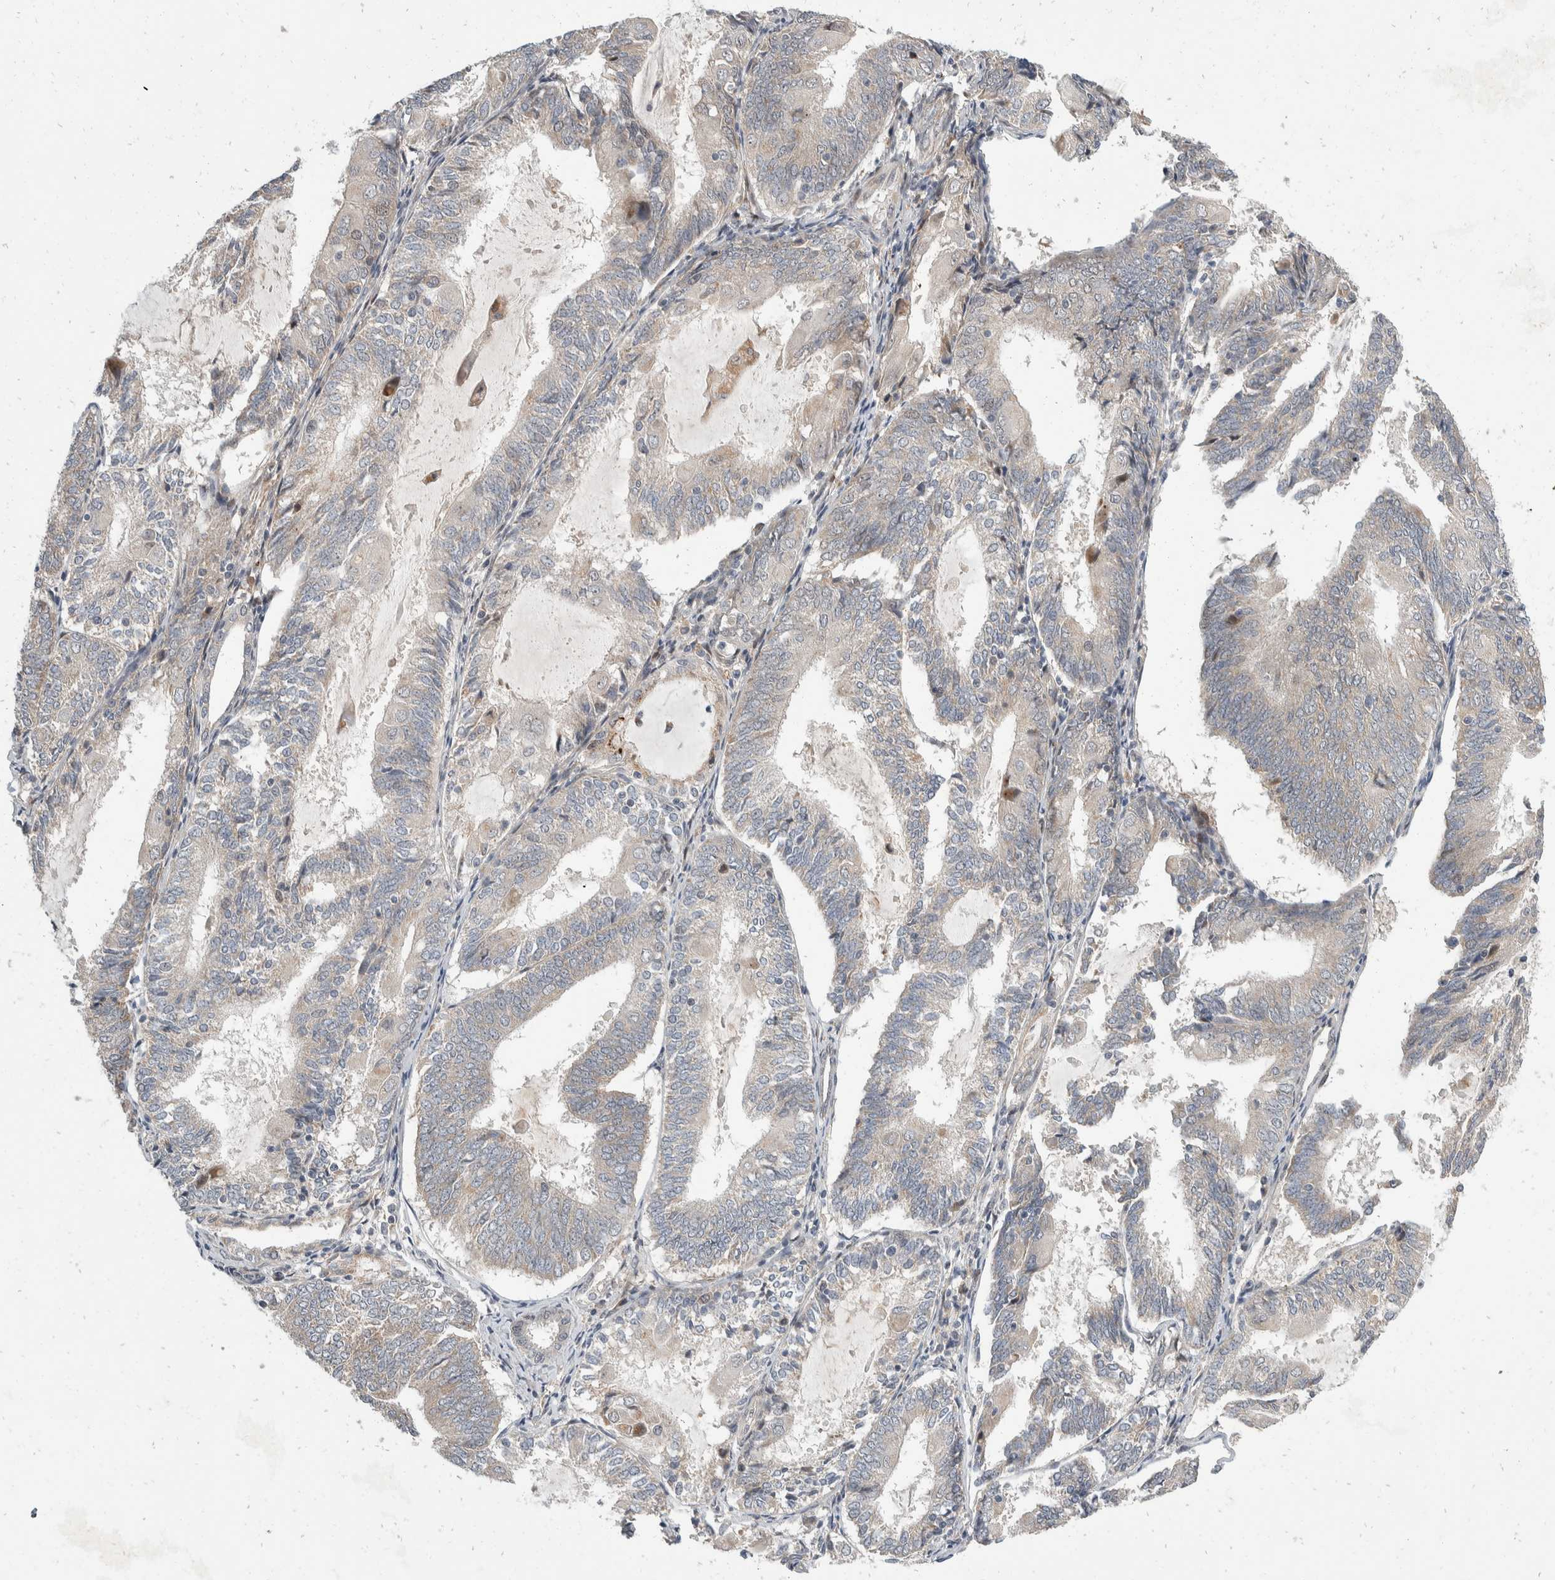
{"staining": {"intensity": "weak", "quantity": "25%-75%", "location": "cytoplasmic/membranous"}, "tissue": "endometrial cancer", "cell_type": "Tumor cells", "image_type": "cancer", "snomed": [{"axis": "morphology", "description": "Adenocarcinoma, NOS"}, {"axis": "topography", "description": "Endometrium"}], "caption": "The histopathology image displays a brown stain indicating the presence of a protein in the cytoplasmic/membranous of tumor cells in endometrial cancer.", "gene": "ZNF703", "patient": {"sex": "female", "age": 81}}